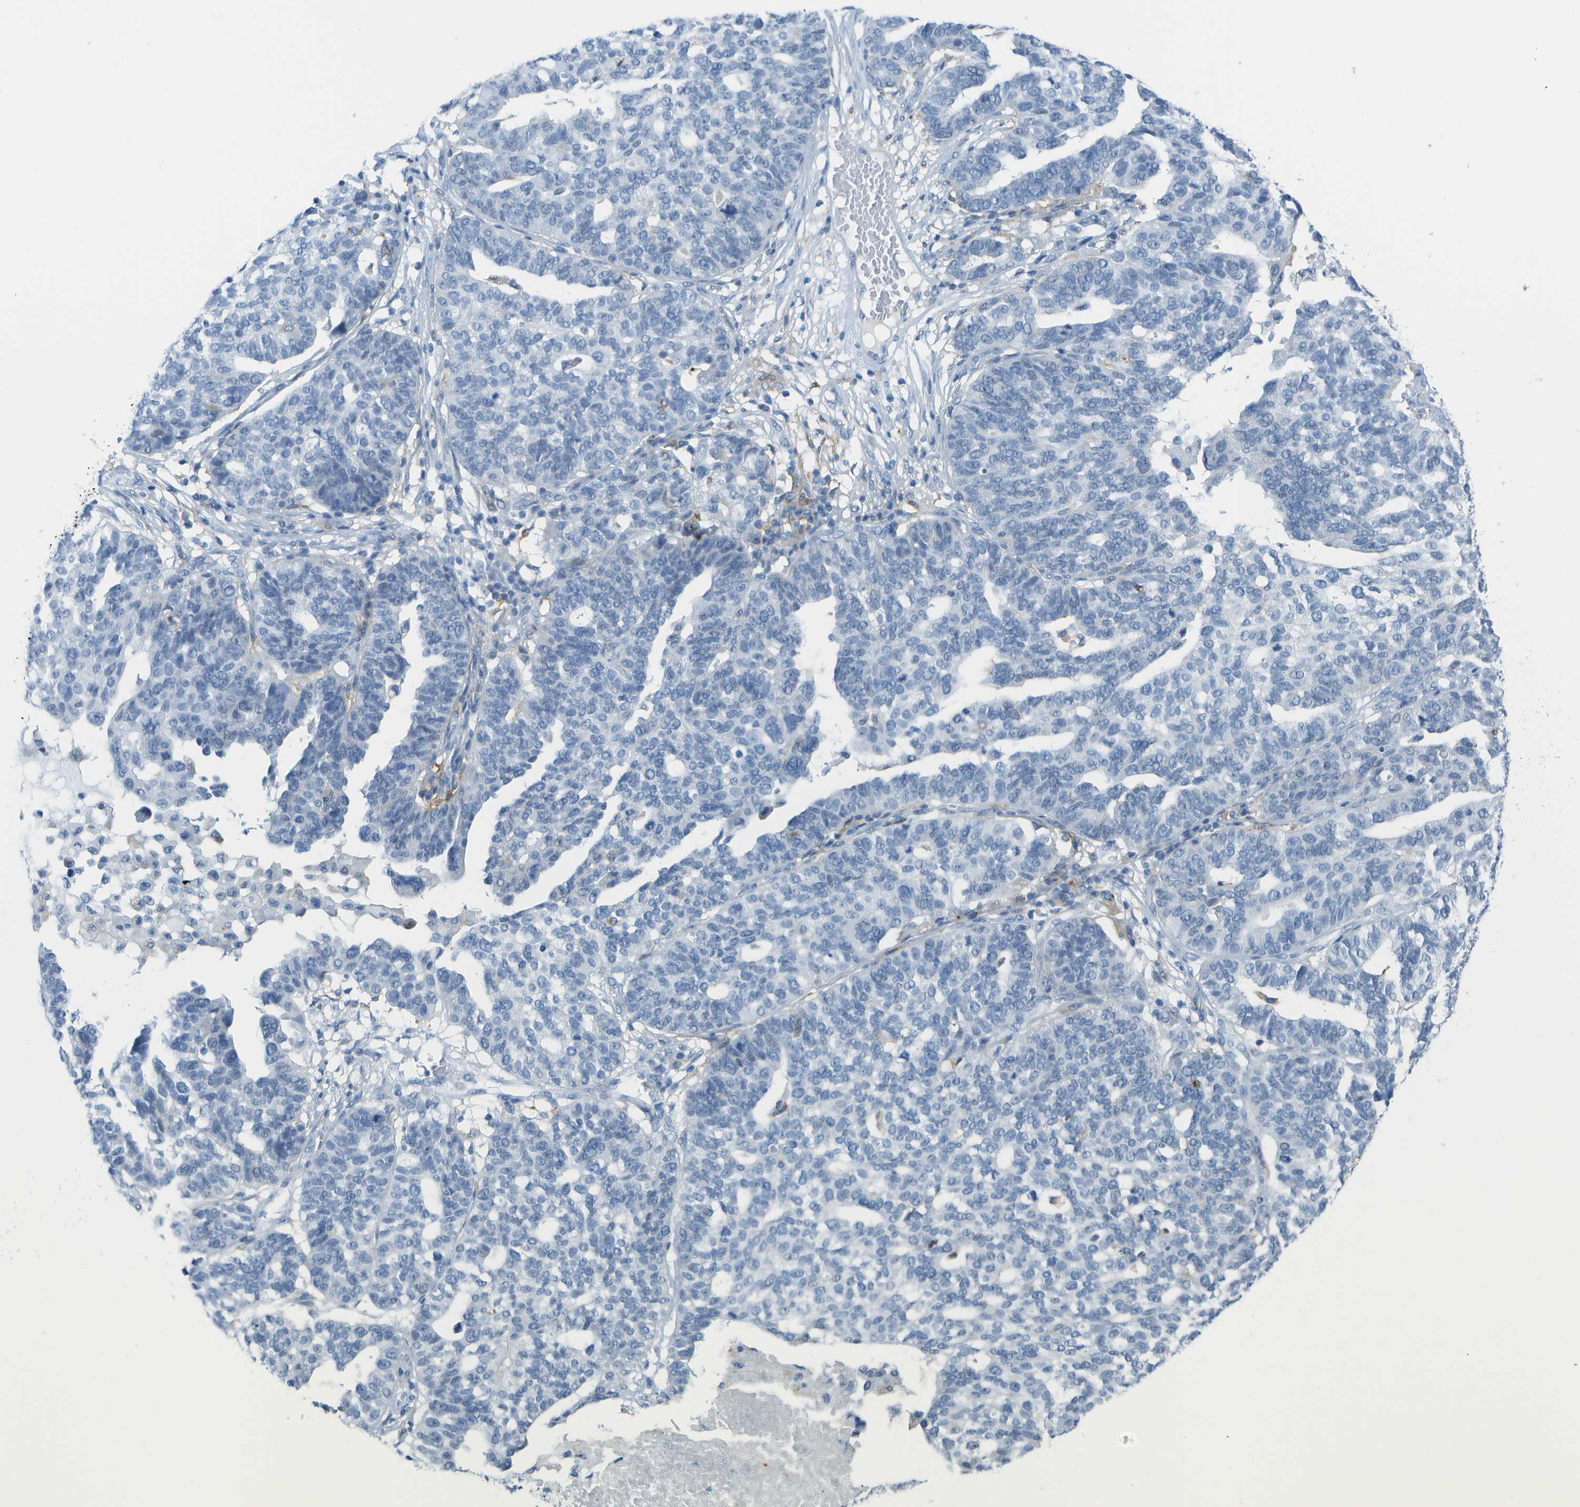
{"staining": {"intensity": "negative", "quantity": "none", "location": "none"}, "tissue": "ovarian cancer", "cell_type": "Tumor cells", "image_type": "cancer", "snomed": [{"axis": "morphology", "description": "Cystadenocarcinoma, serous, NOS"}, {"axis": "topography", "description": "Ovary"}], "caption": "Ovarian serous cystadenocarcinoma was stained to show a protein in brown. There is no significant positivity in tumor cells.", "gene": "ZBTB43", "patient": {"sex": "female", "age": 59}}